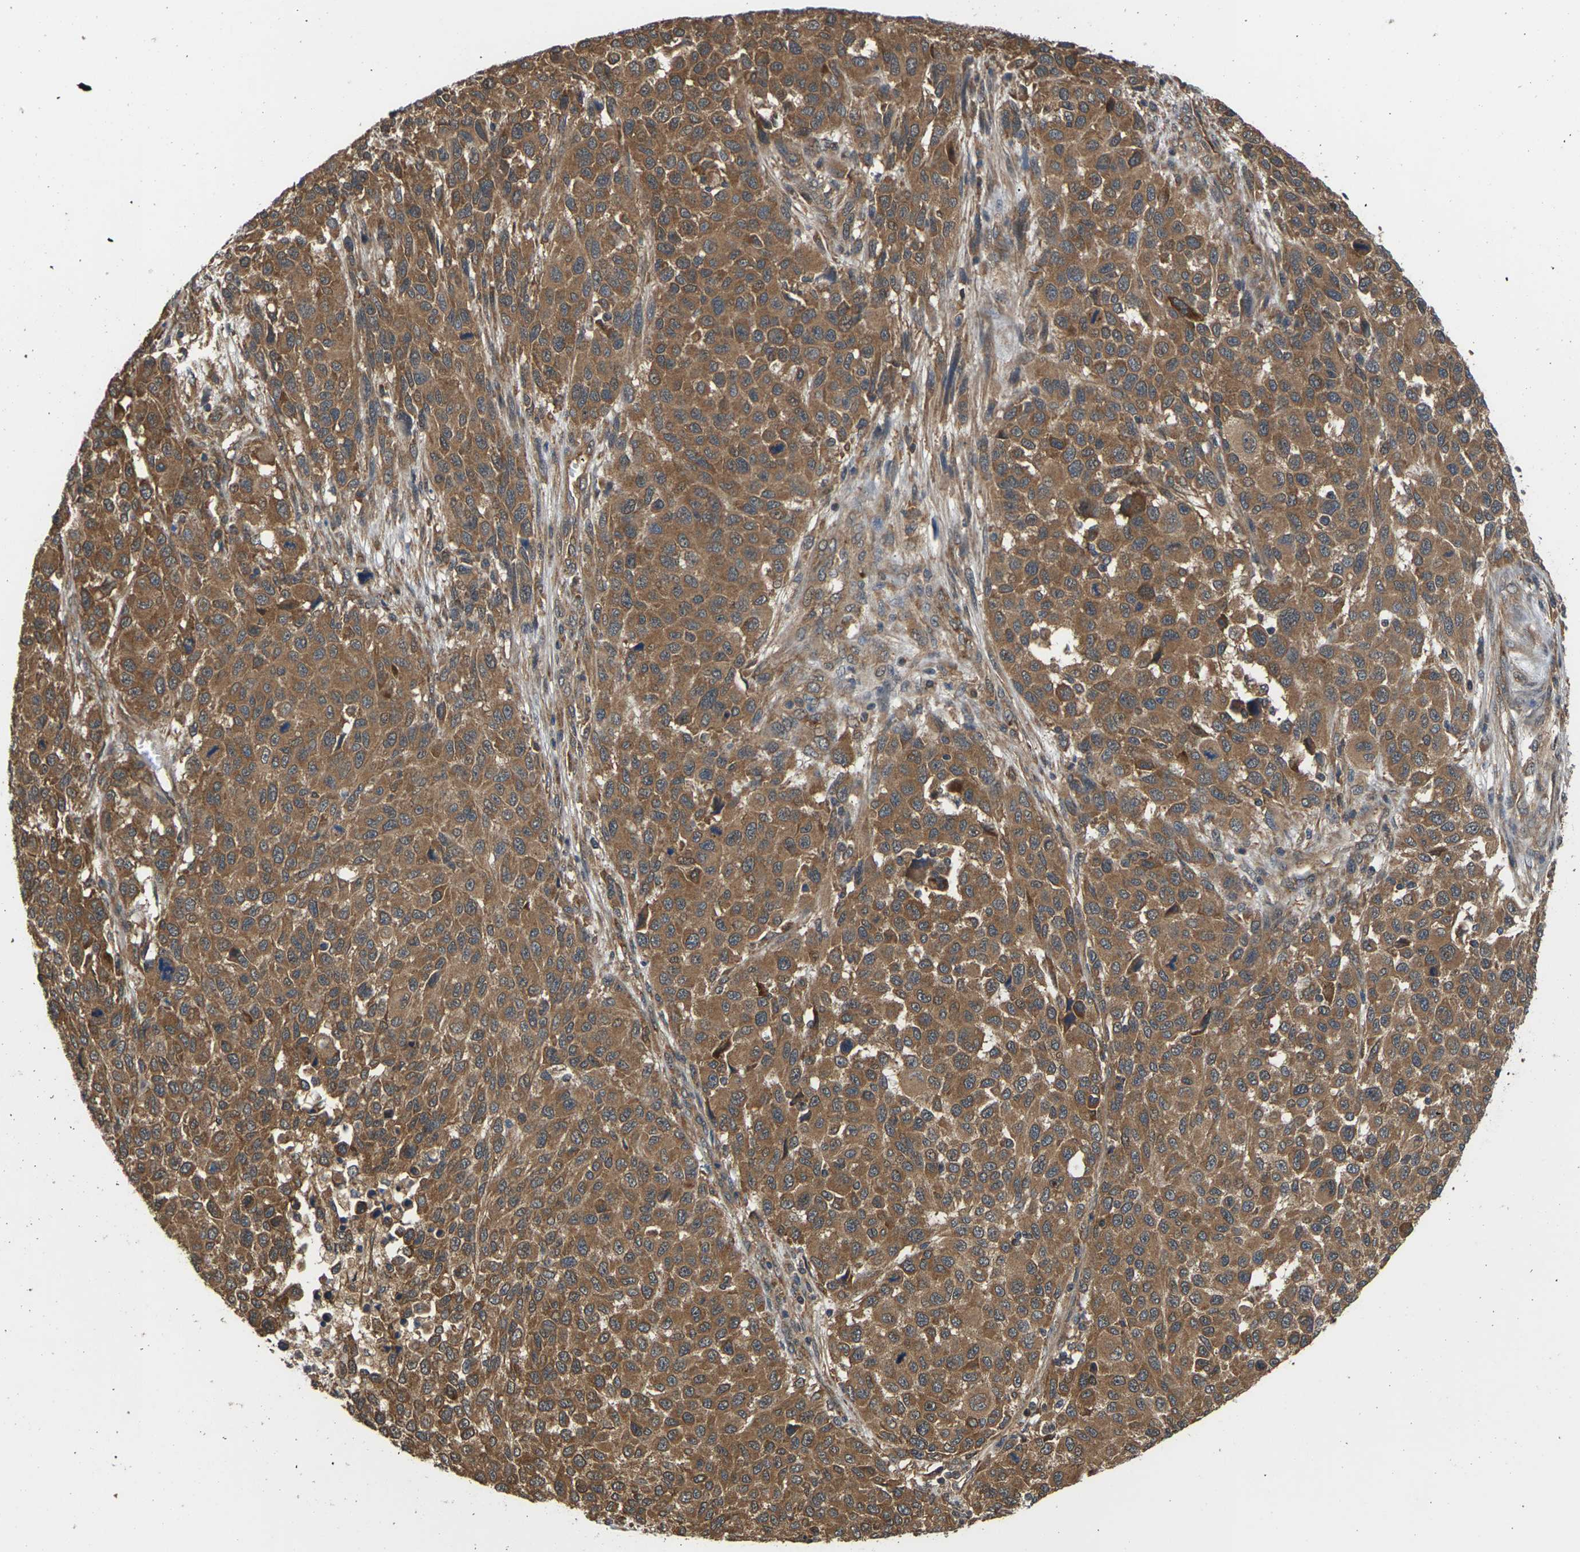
{"staining": {"intensity": "moderate", "quantity": ">75%", "location": "cytoplasmic/membranous"}, "tissue": "melanoma", "cell_type": "Tumor cells", "image_type": "cancer", "snomed": [{"axis": "morphology", "description": "Malignant melanoma, Metastatic site"}, {"axis": "topography", "description": "Lymph node"}], "caption": "This micrograph reveals malignant melanoma (metastatic site) stained with IHC to label a protein in brown. The cytoplasmic/membranous of tumor cells show moderate positivity for the protein. Nuclei are counter-stained blue.", "gene": "NRAS", "patient": {"sex": "male", "age": 61}}